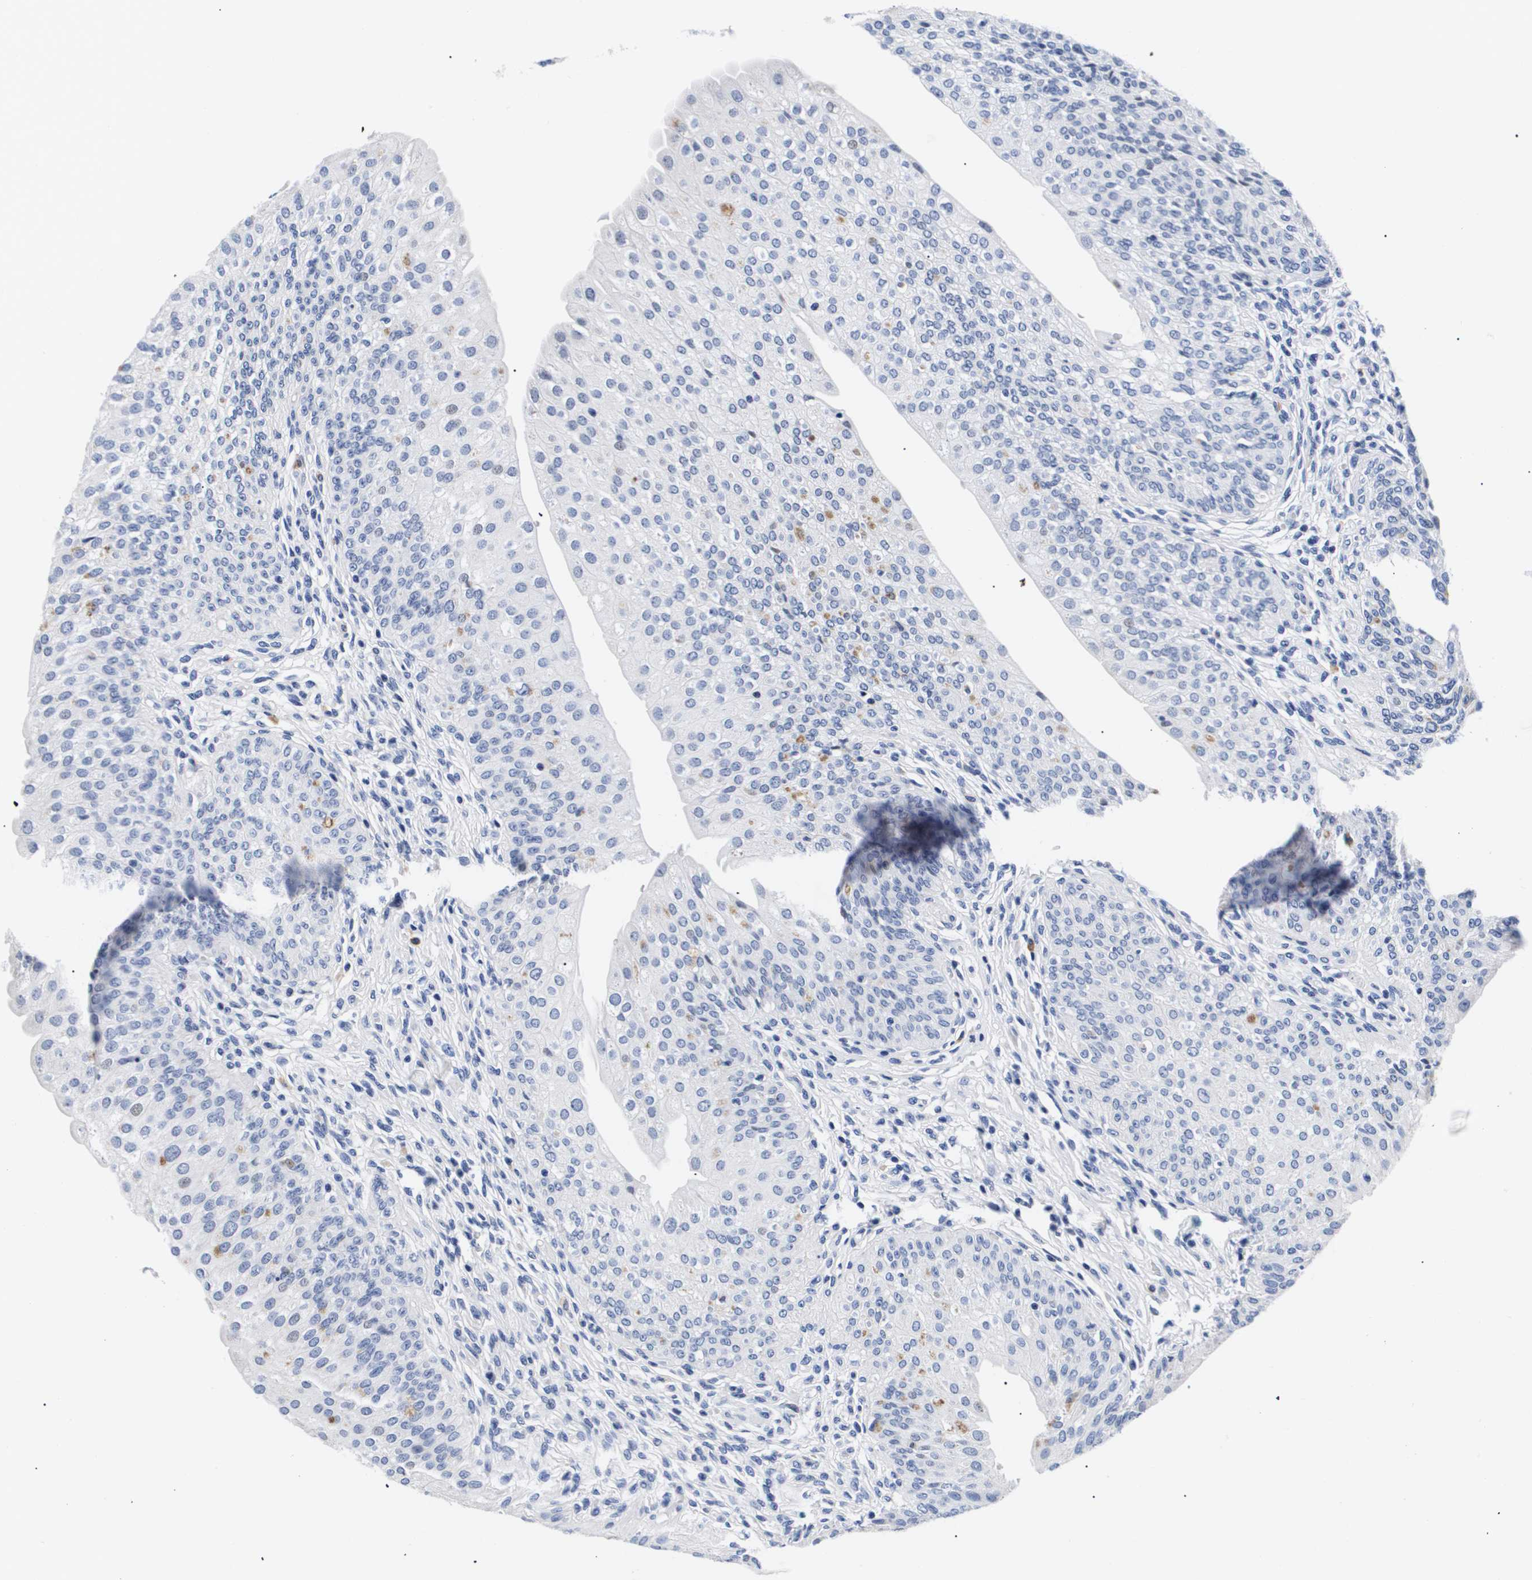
{"staining": {"intensity": "moderate", "quantity": "<25%", "location": "nuclear"}, "tissue": "urinary bladder", "cell_type": "Urothelial cells", "image_type": "normal", "snomed": [{"axis": "morphology", "description": "Normal tissue, NOS"}, {"axis": "topography", "description": "Urinary bladder"}], "caption": "Immunohistochemical staining of normal human urinary bladder reveals low levels of moderate nuclear staining in approximately <25% of urothelial cells. The protein is stained brown, and the nuclei are stained in blue (DAB IHC with brightfield microscopy, high magnification).", "gene": "SHD", "patient": {"sex": "male", "age": 46}}